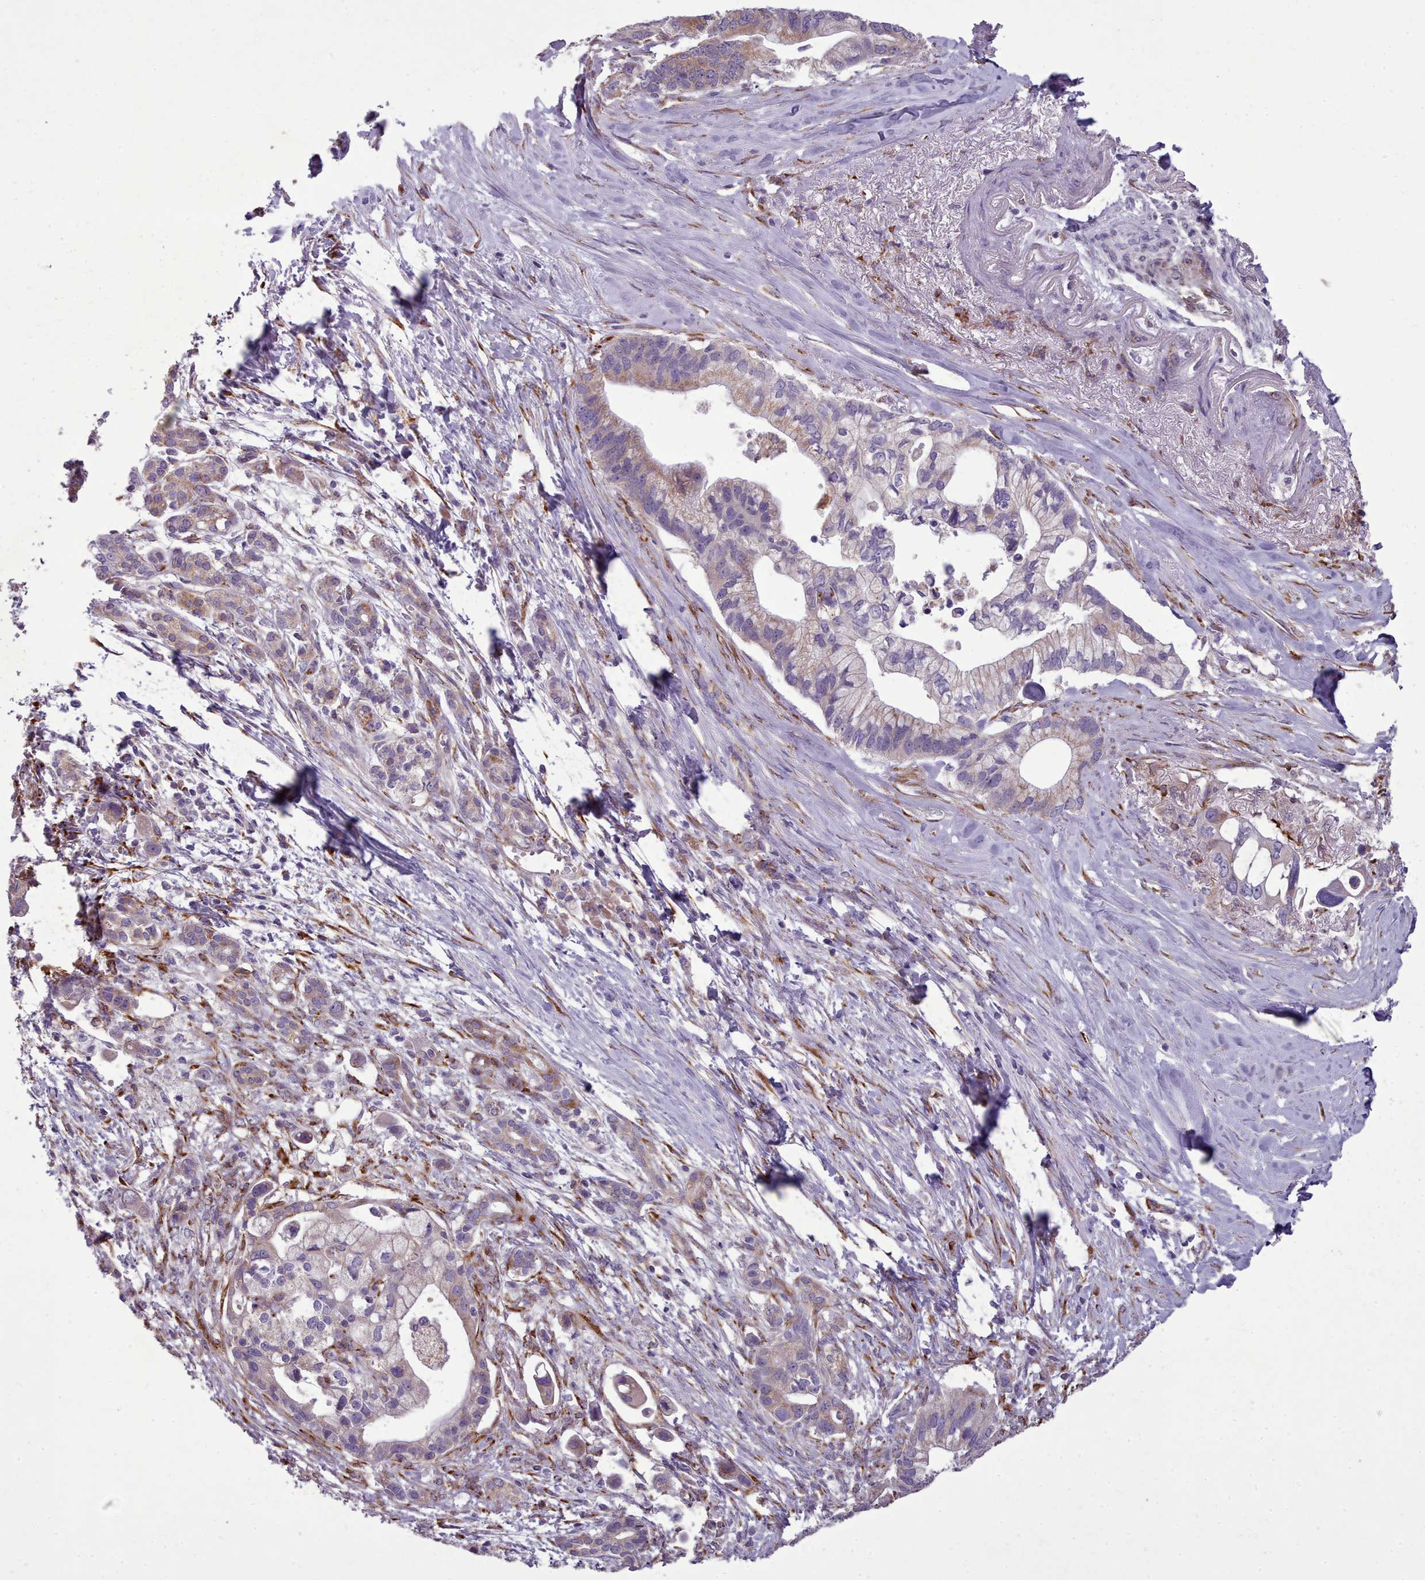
{"staining": {"intensity": "weak", "quantity": "25%-75%", "location": "cytoplasmic/membranous"}, "tissue": "pancreatic cancer", "cell_type": "Tumor cells", "image_type": "cancer", "snomed": [{"axis": "morphology", "description": "Adenocarcinoma, NOS"}, {"axis": "topography", "description": "Pancreas"}], "caption": "Immunohistochemical staining of pancreatic cancer (adenocarcinoma) reveals weak cytoplasmic/membranous protein positivity in approximately 25%-75% of tumor cells. (IHC, brightfield microscopy, high magnification).", "gene": "FKBP10", "patient": {"sex": "male", "age": 68}}